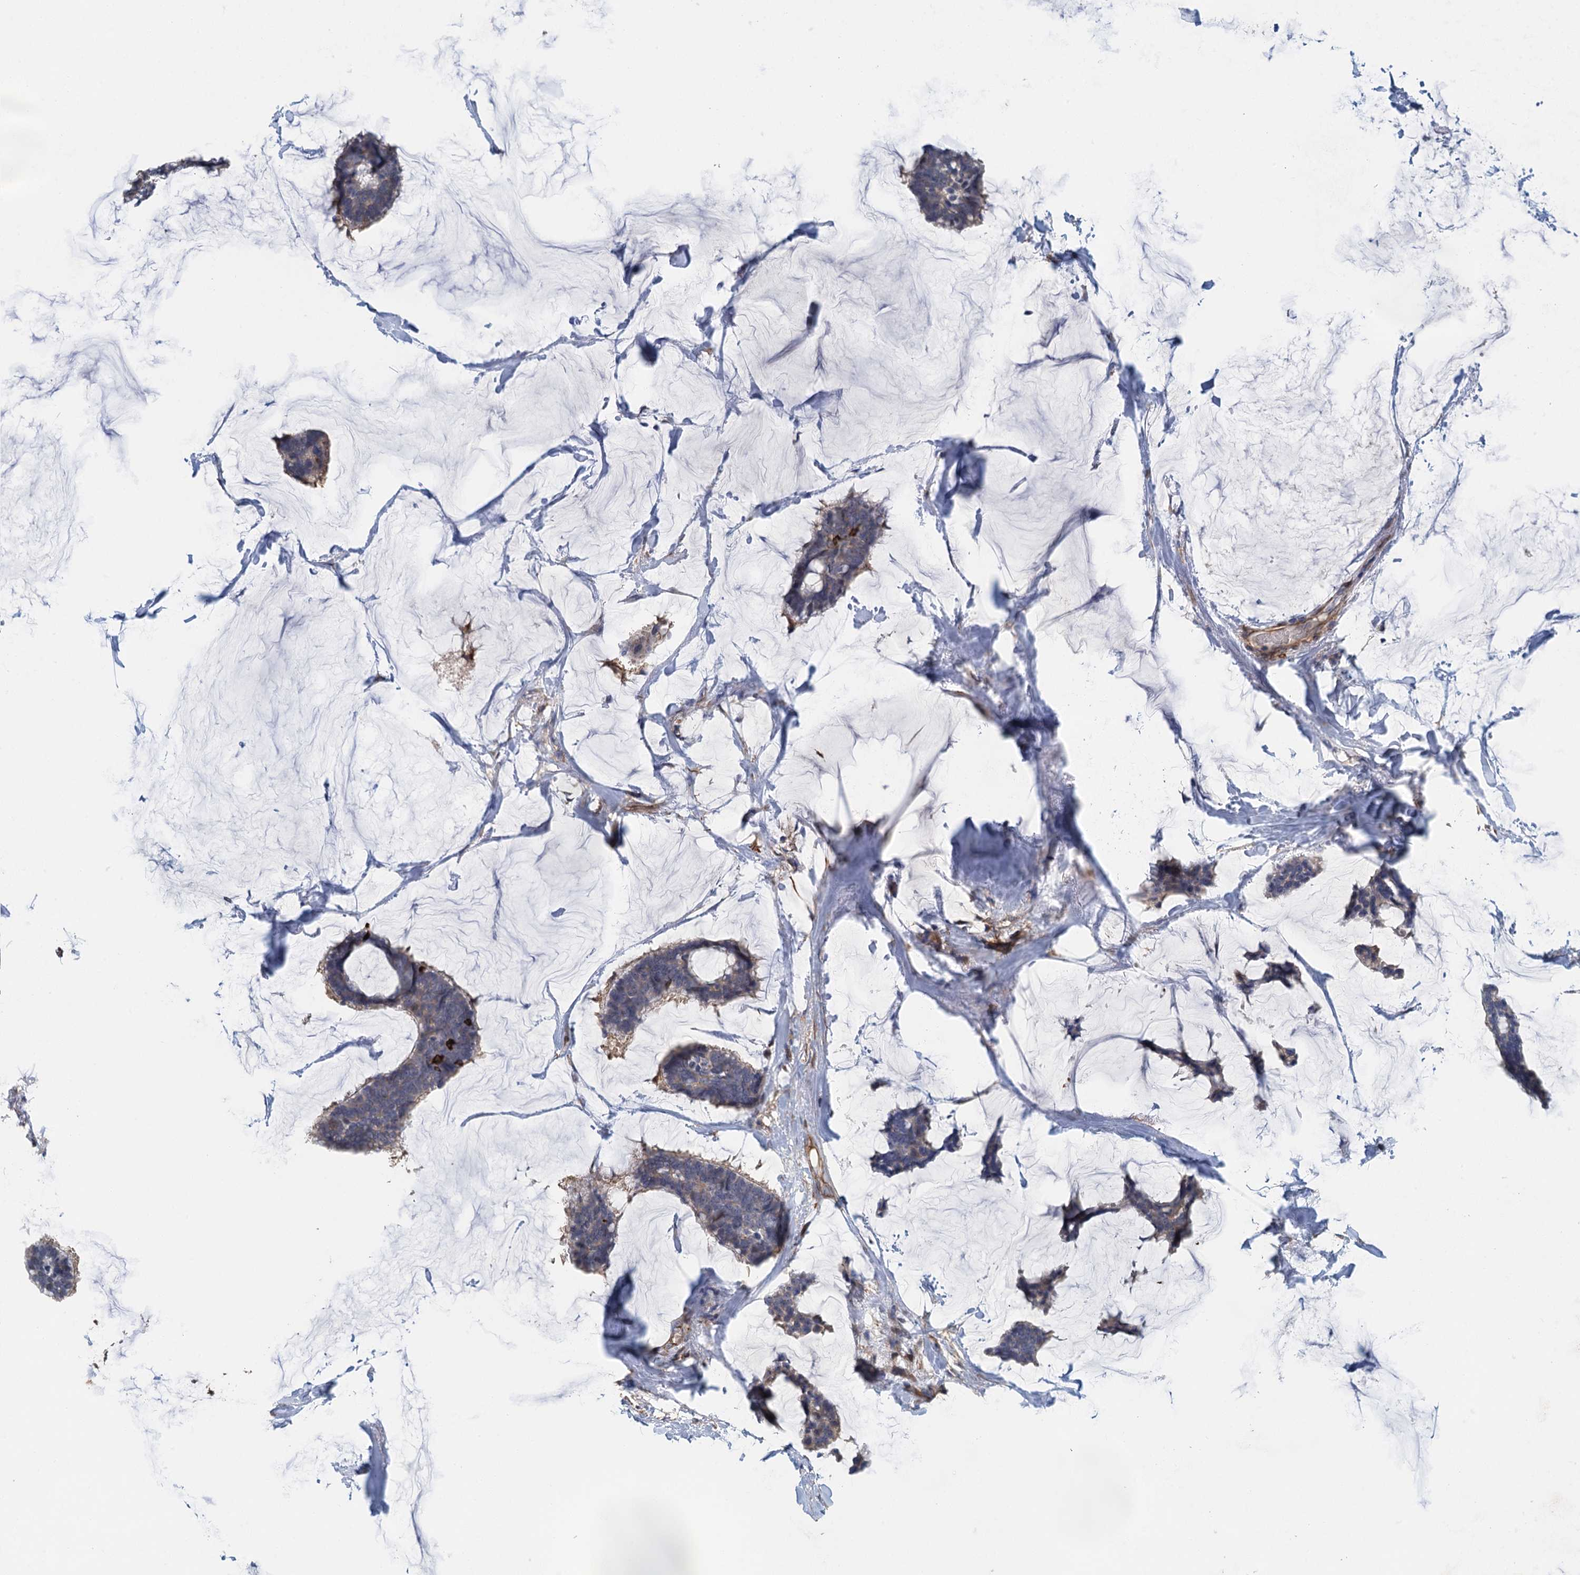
{"staining": {"intensity": "negative", "quantity": "none", "location": "none"}, "tissue": "breast cancer", "cell_type": "Tumor cells", "image_type": "cancer", "snomed": [{"axis": "morphology", "description": "Duct carcinoma"}, {"axis": "topography", "description": "Breast"}], "caption": "Histopathology image shows no significant protein staining in tumor cells of breast cancer.", "gene": "RSAD2", "patient": {"sex": "female", "age": 93}}